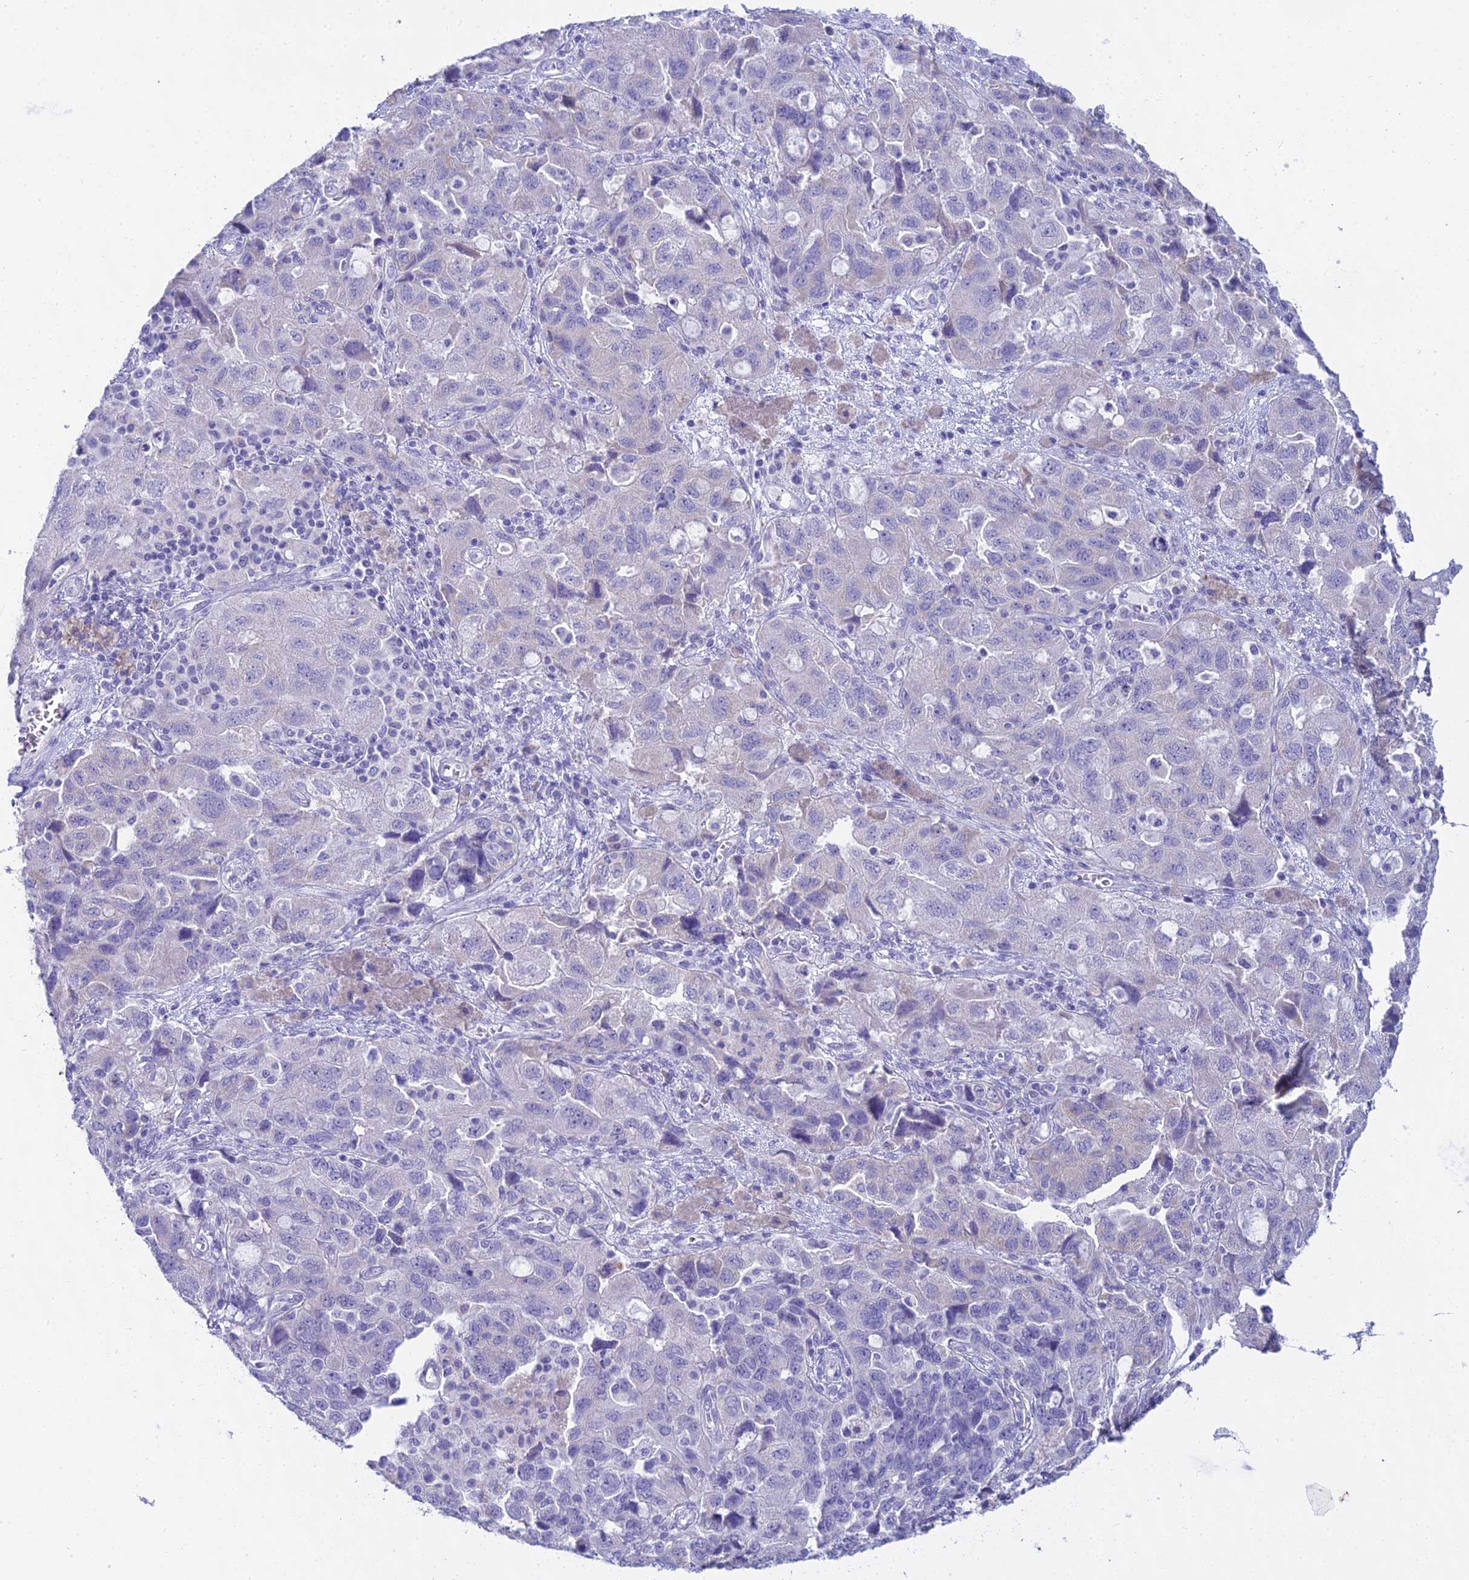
{"staining": {"intensity": "negative", "quantity": "none", "location": "none"}, "tissue": "ovarian cancer", "cell_type": "Tumor cells", "image_type": "cancer", "snomed": [{"axis": "morphology", "description": "Carcinoma, NOS"}, {"axis": "morphology", "description": "Cystadenocarcinoma, serous, NOS"}, {"axis": "topography", "description": "Ovary"}], "caption": "Immunohistochemistry photomicrograph of neoplastic tissue: ovarian carcinoma stained with DAB reveals no significant protein positivity in tumor cells.", "gene": "CGB2", "patient": {"sex": "female", "age": 69}}